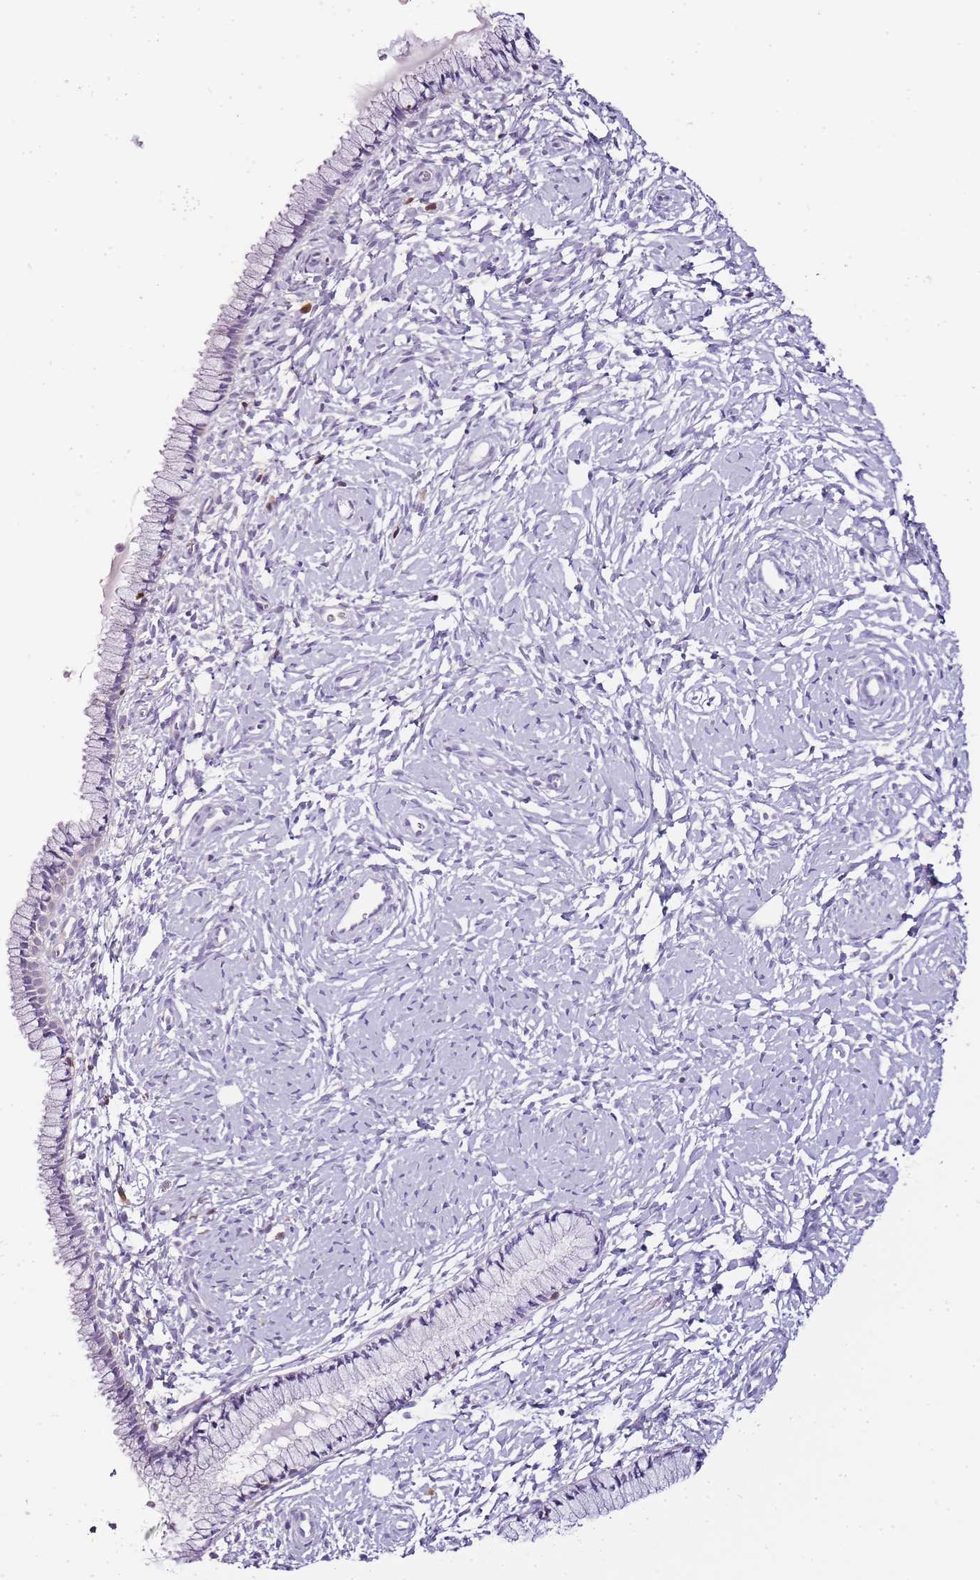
{"staining": {"intensity": "negative", "quantity": "none", "location": "none"}, "tissue": "cervix", "cell_type": "Glandular cells", "image_type": "normal", "snomed": [{"axis": "morphology", "description": "Normal tissue, NOS"}, {"axis": "topography", "description": "Cervix"}], "caption": "This is a image of immunohistochemistry (IHC) staining of normal cervix, which shows no expression in glandular cells.", "gene": "ZBP1", "patient": {"sex": "female", "age": 33}}